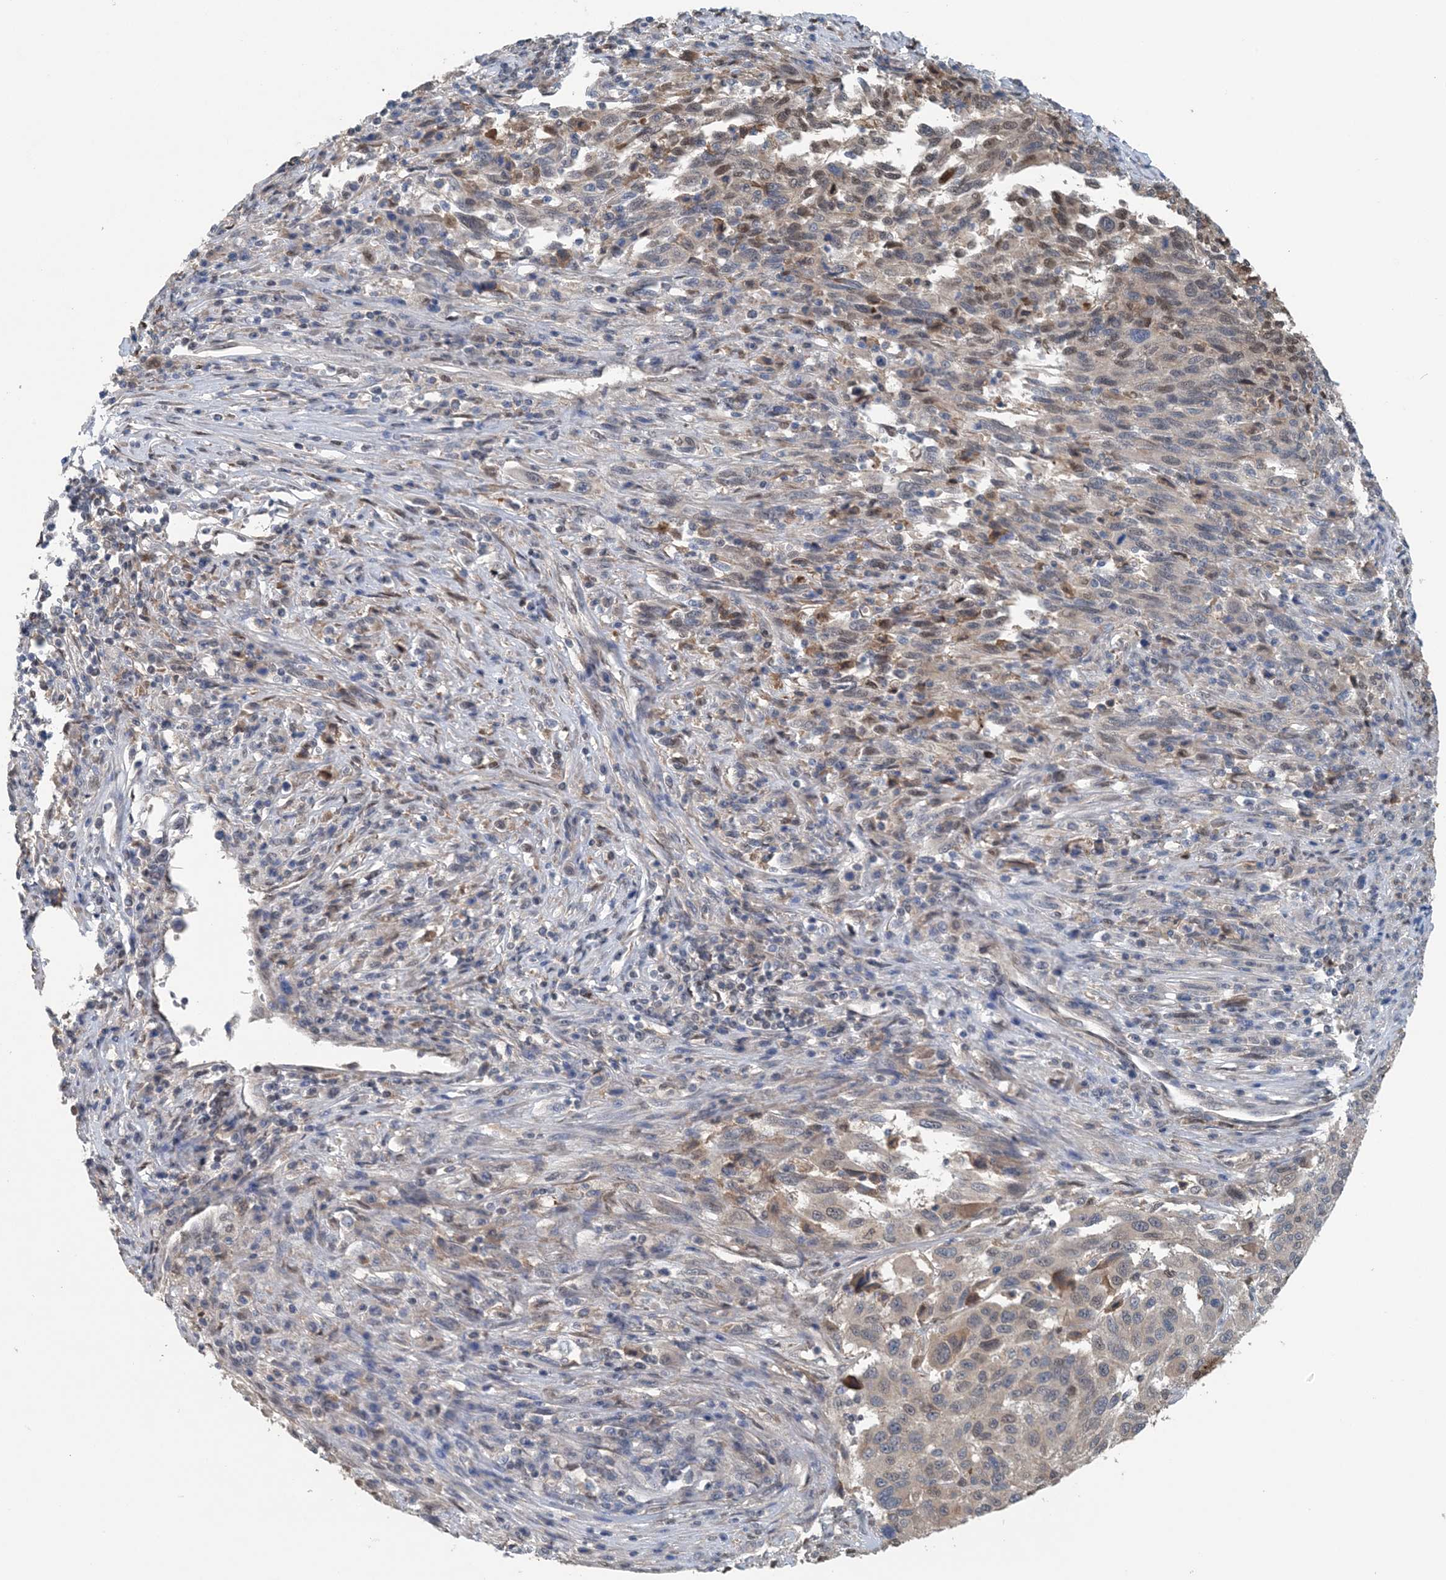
{"staining": {"intensity": "moderate", "quantity": "<25%", "location": "nuclear"}, "tissue": "melanoma", "cell_type": "Tumor cells", "image_type": "cancer", "snomed": [{"axis": "morphology", "description": "Malignant melanoma, Metastatic site"}, {"axis": "topography", "description": "Lymph node"}], "caption": "Human malignant melanoma (metastatic site) stained for a protein (brown) displays moderate nuclear positive staining in approximately <25% of tumor cells.", "gene": "HIKESHI", "patient": {"sex": "male", "age": 61}}